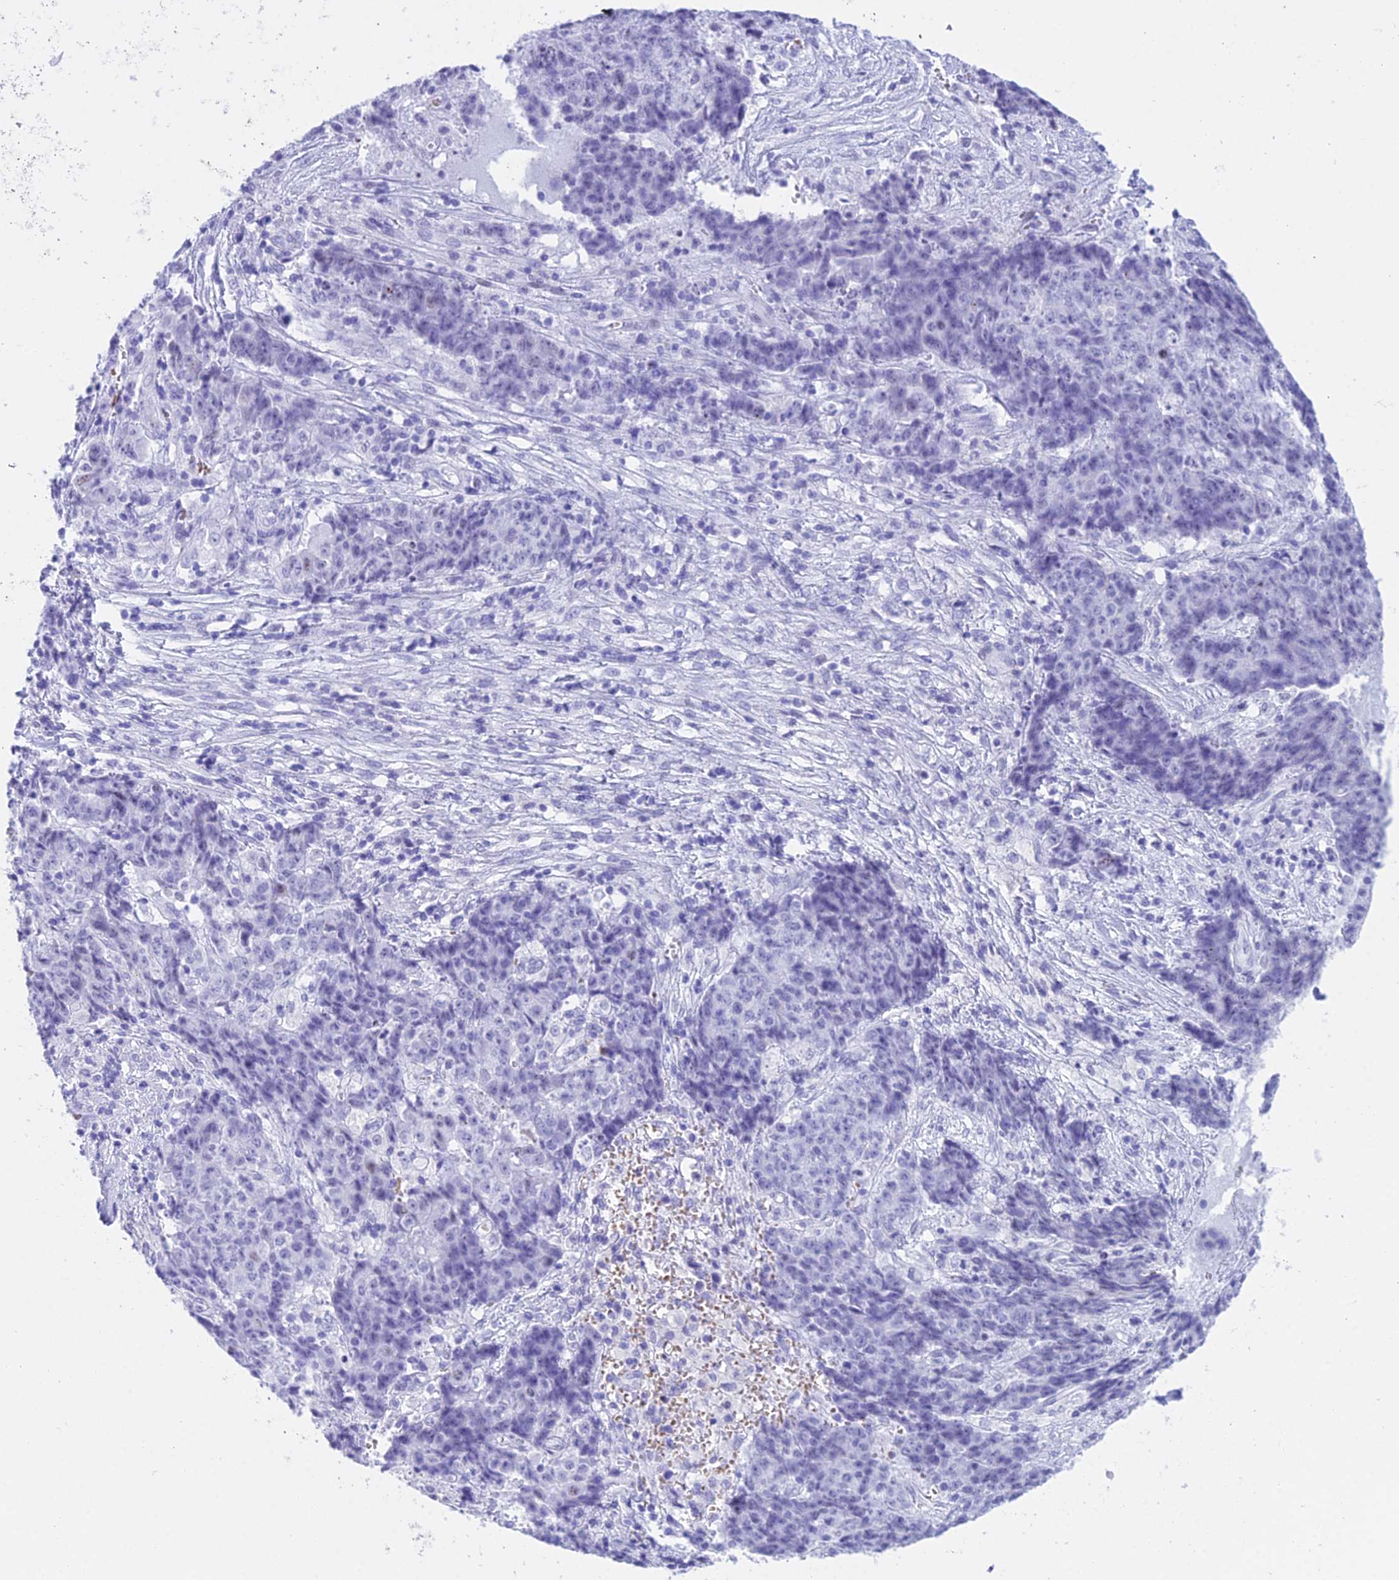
{"staining": {"intensity": "negative", "quantity": "none", "location": "none"}, "tissue": "ovarian cancer", "cell_type": "Tumor cells", "image_type": "cancer", "snomed": [{"axis": "morphology", "description": "Carcinoma, endometroid"}, {"axis": "topography", "description": "Ovary"}], "caption": "Immunohistochemical staining of endometroid carcinoma (ovarian) reveals no significant staining in tumor cells.", "gene": "RNPS1", "patient": {"sex": "female", "age": 42}}